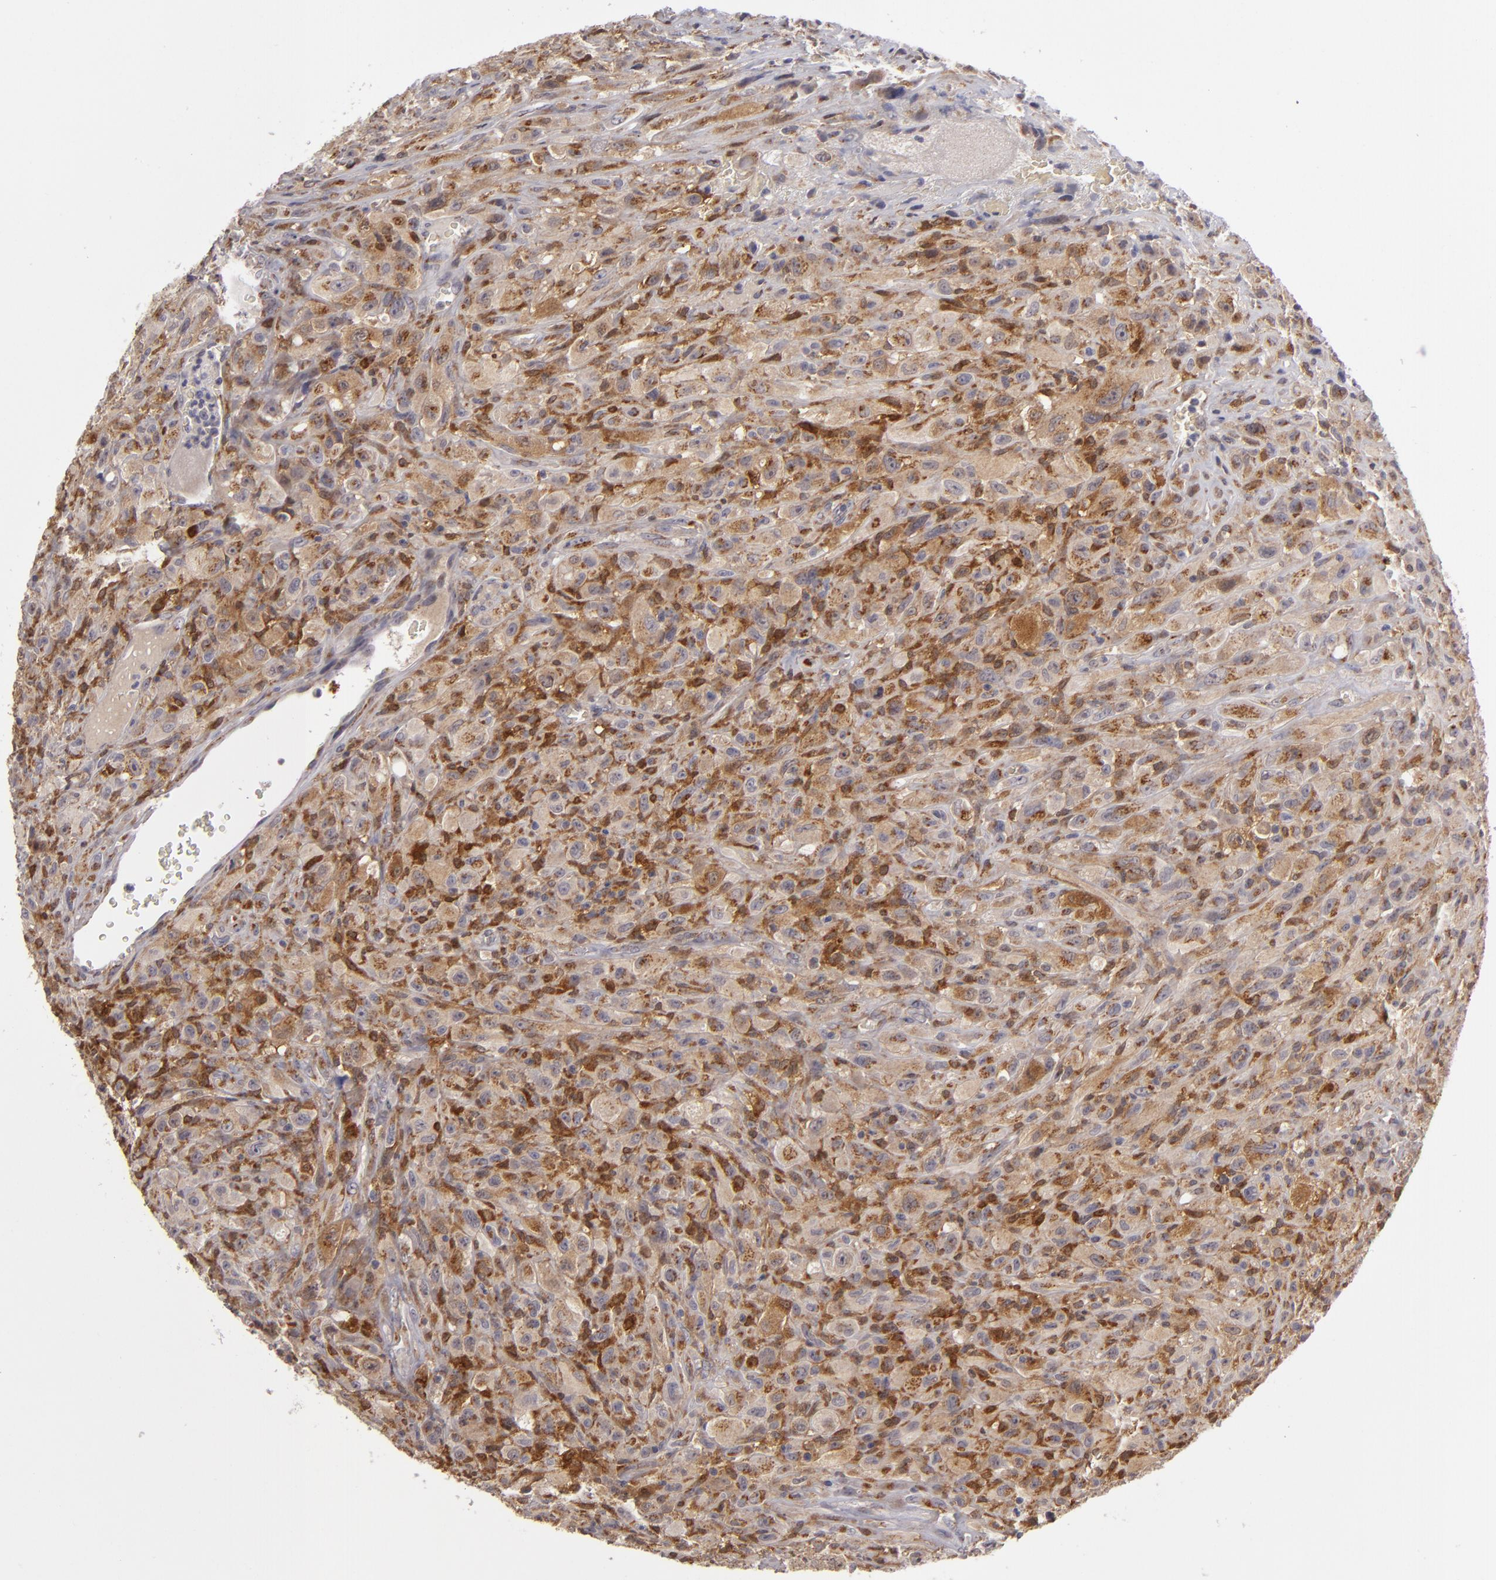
{"staining": {"intensity": "strong", "quantity": ">75%", "location": "cytoplasmic/membranous"}, "tissue": "glioma", "cell_type": "Tumor cells", "image_type": "cancer", "snomed": [{"axis": "morphology", "description": "Glioma, malignant, High grade"}, {"axis": "topography", "description": "Brain"}], "caption": "Protein staining shows strong cytoplasmic/membranous expression in approximately >75% of tumor cells in malignant high-grade glioma.", "gene": "SH2D4A", "patient": {"sex": "male", "age": 48}}